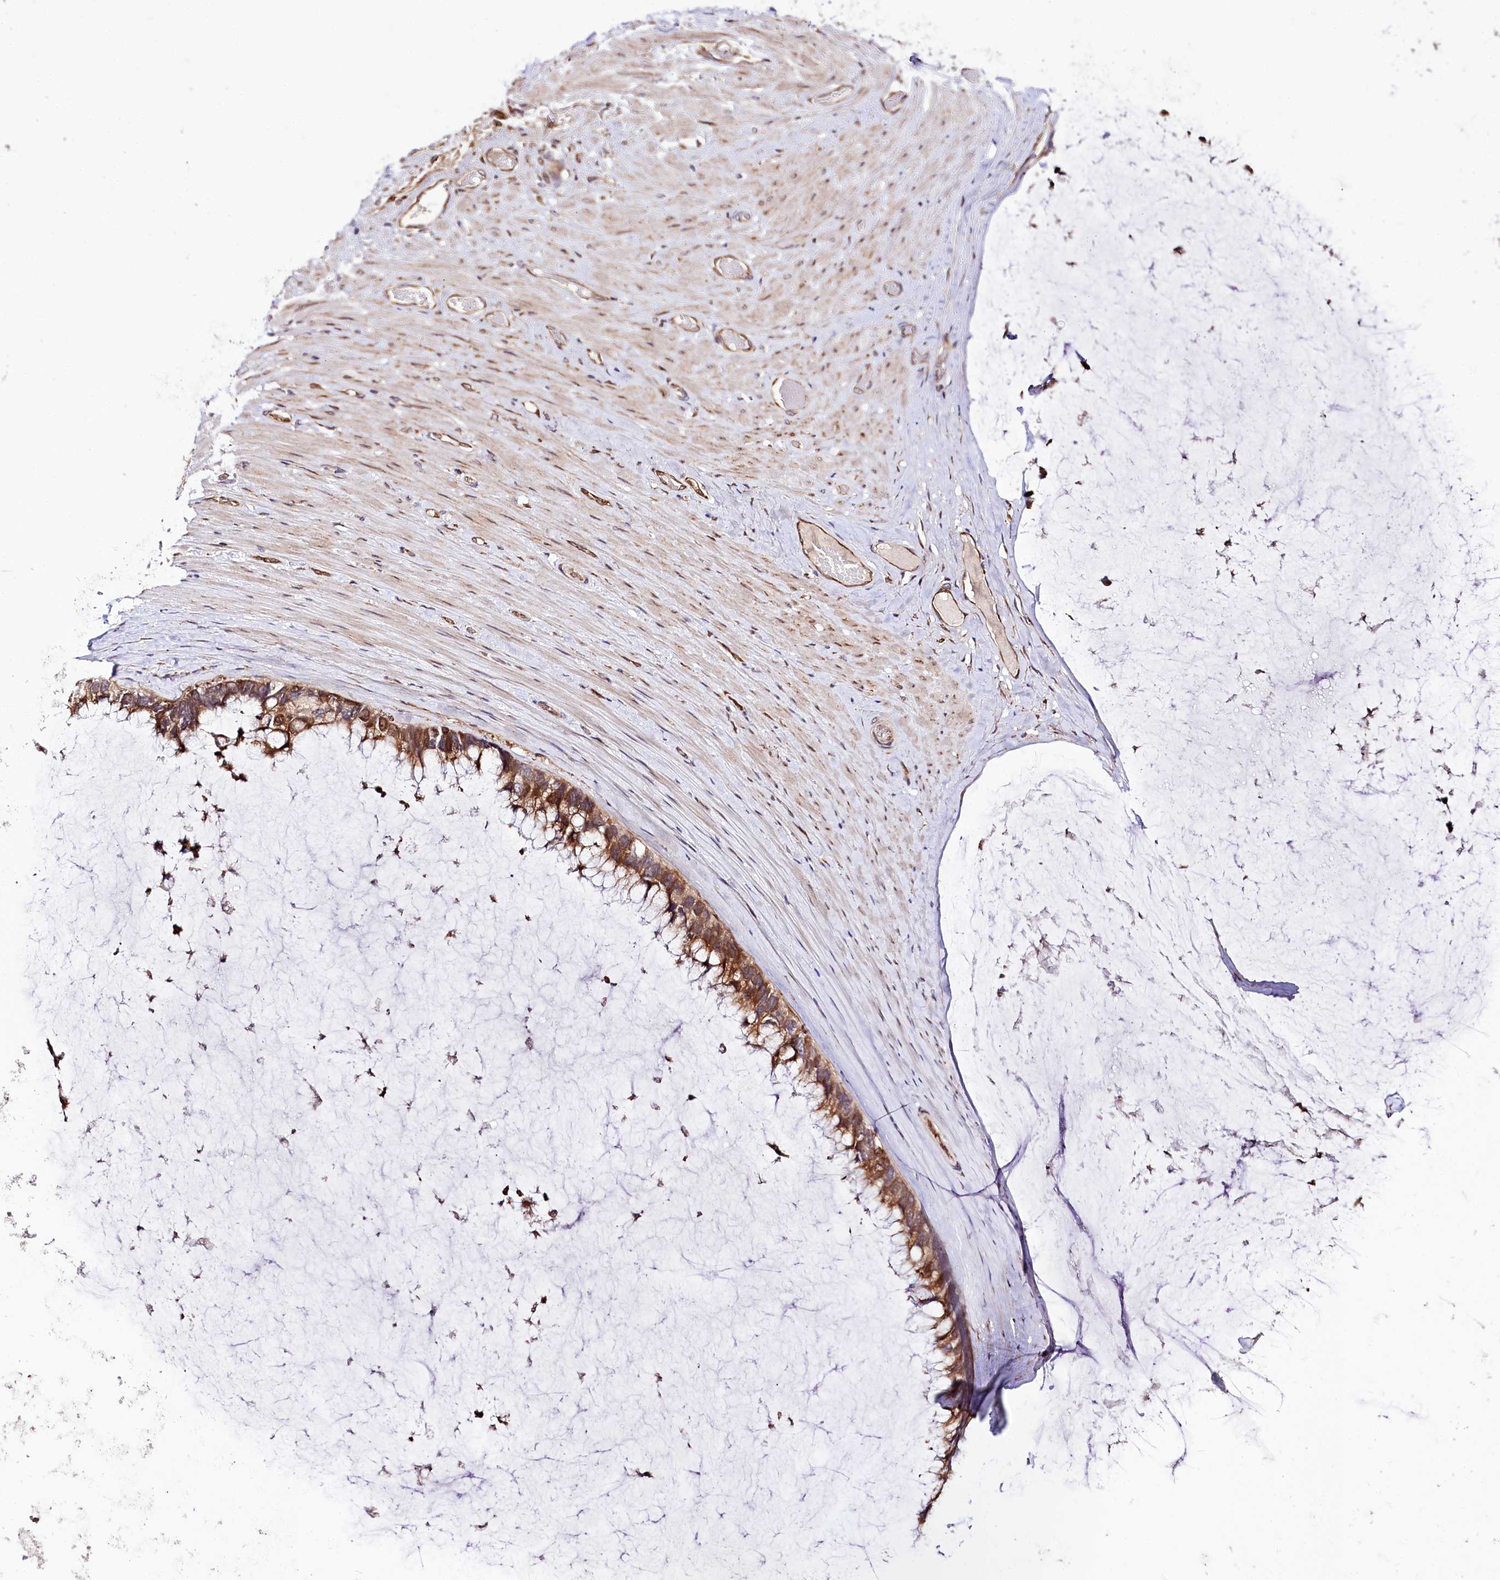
{"staining": {"intensity": "moderate", "quantity": ">75%", "location": "cytoplasmic/membranous"}, "tissue": "ovarian cancer", "cell_type": "Tumor cells", "image_type": "cancer", "snomed": [{"axis": "morphology", "description": "Cystadenocarcinoma, mucinous, NOS"}, {"axis": "topography", "description": "Ovary"}], "caption": "There is medium levels of moderate cytoplasmic/membranous positivity in tumor cells of ovarian cancer, as demonstrated by immunohistochemical staining (brown color).", "gene": "CUTC", "patient": {"sex": "female", "age": 39}}